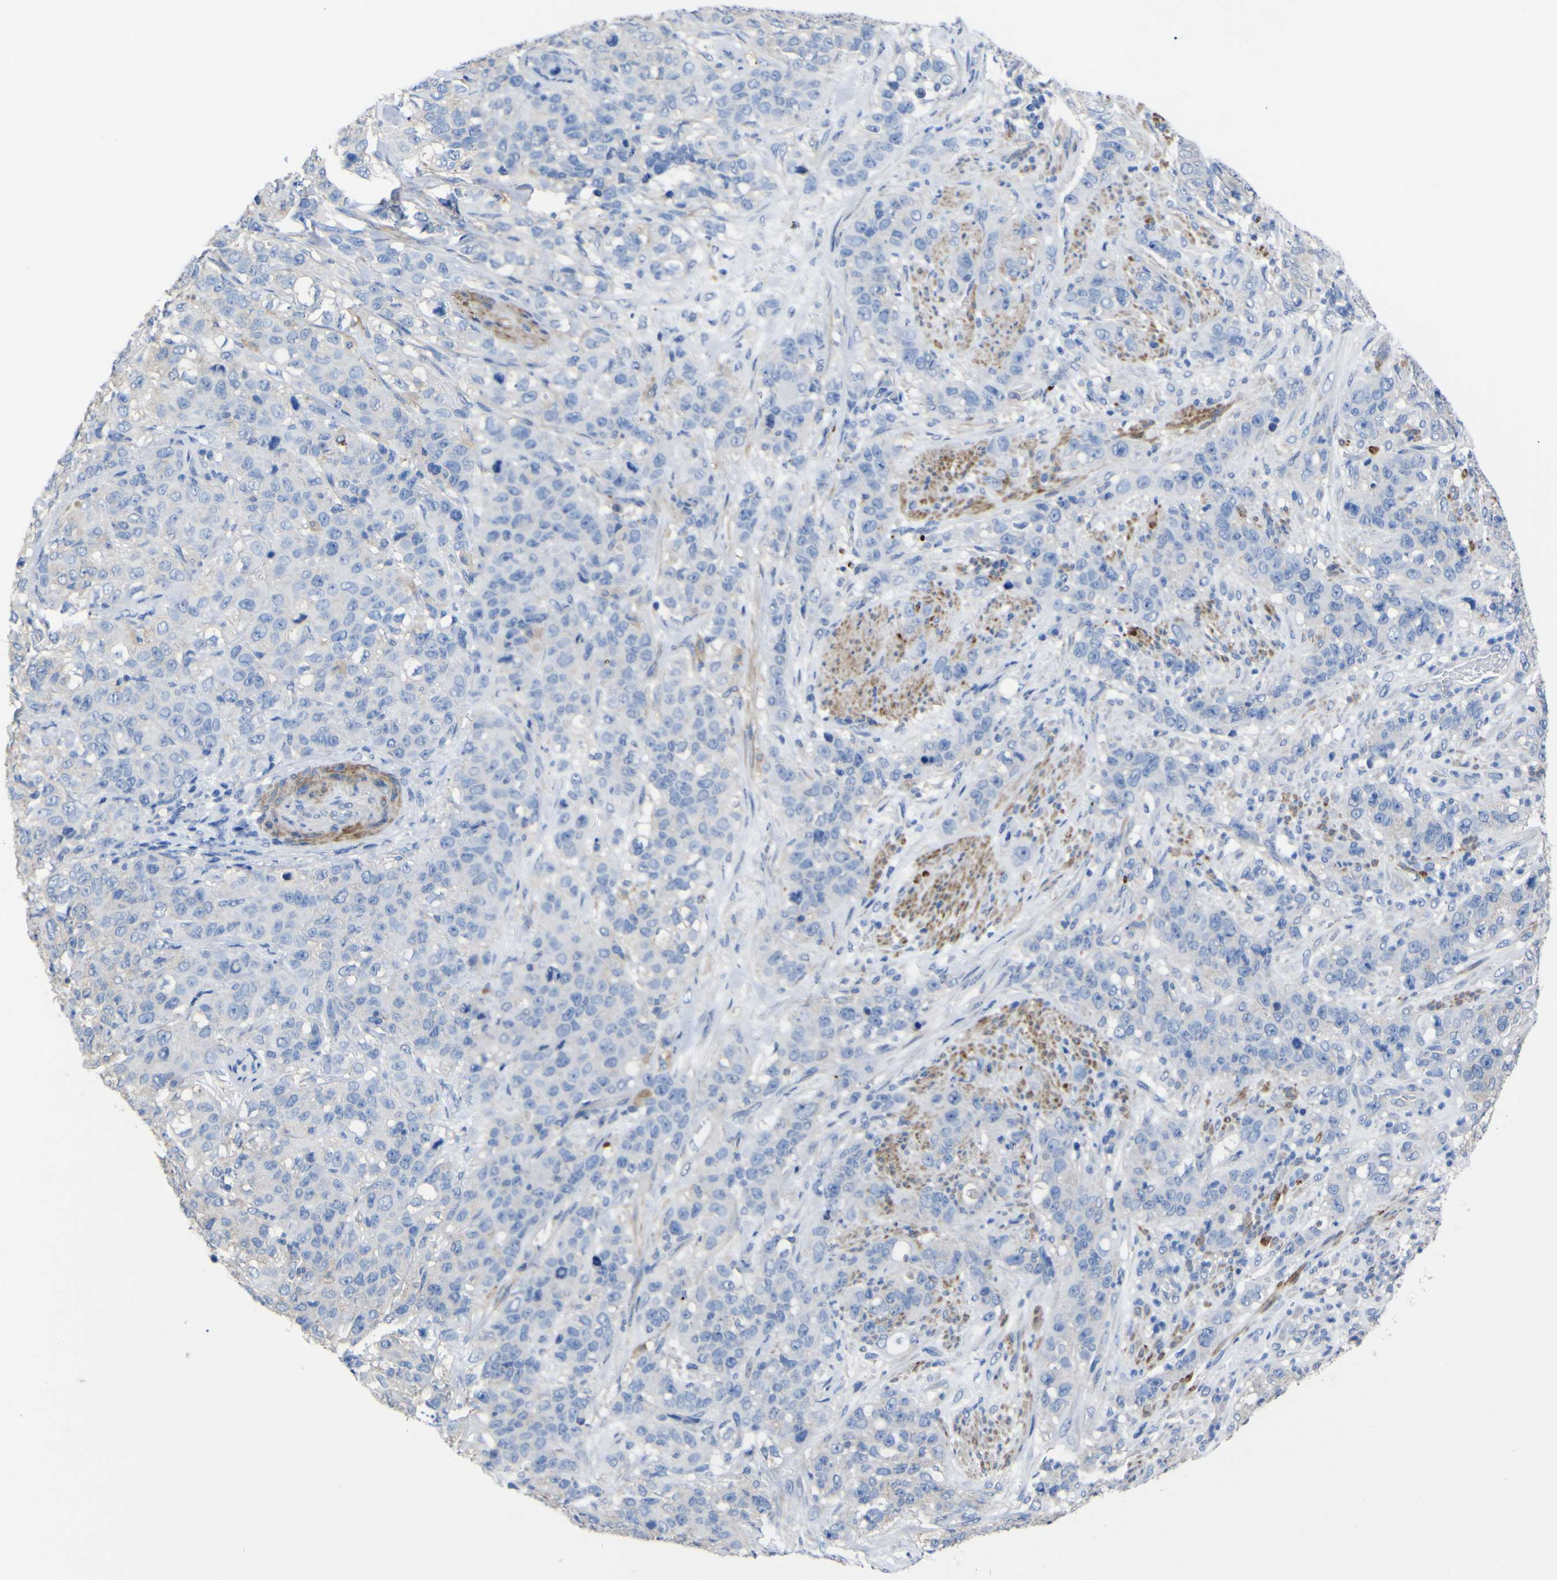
{"staining": {"intensity": "negative", "quantity": "none", "location": "none"}, "tissue": "stomach cancer", "cell_type": "Tumor cells", "image_type": "cancer", "snomed": [{"axis": "morphology", "description": "Adenocarcinoma, NOS"}, {"axis": "topography", "description": "Stomach"}], "caption": "A photomicrograph of human stomach cancer is negative for staining in tumor cells.", "gene": "AGO4", "patient": {"sex": "male", "age": 48}}